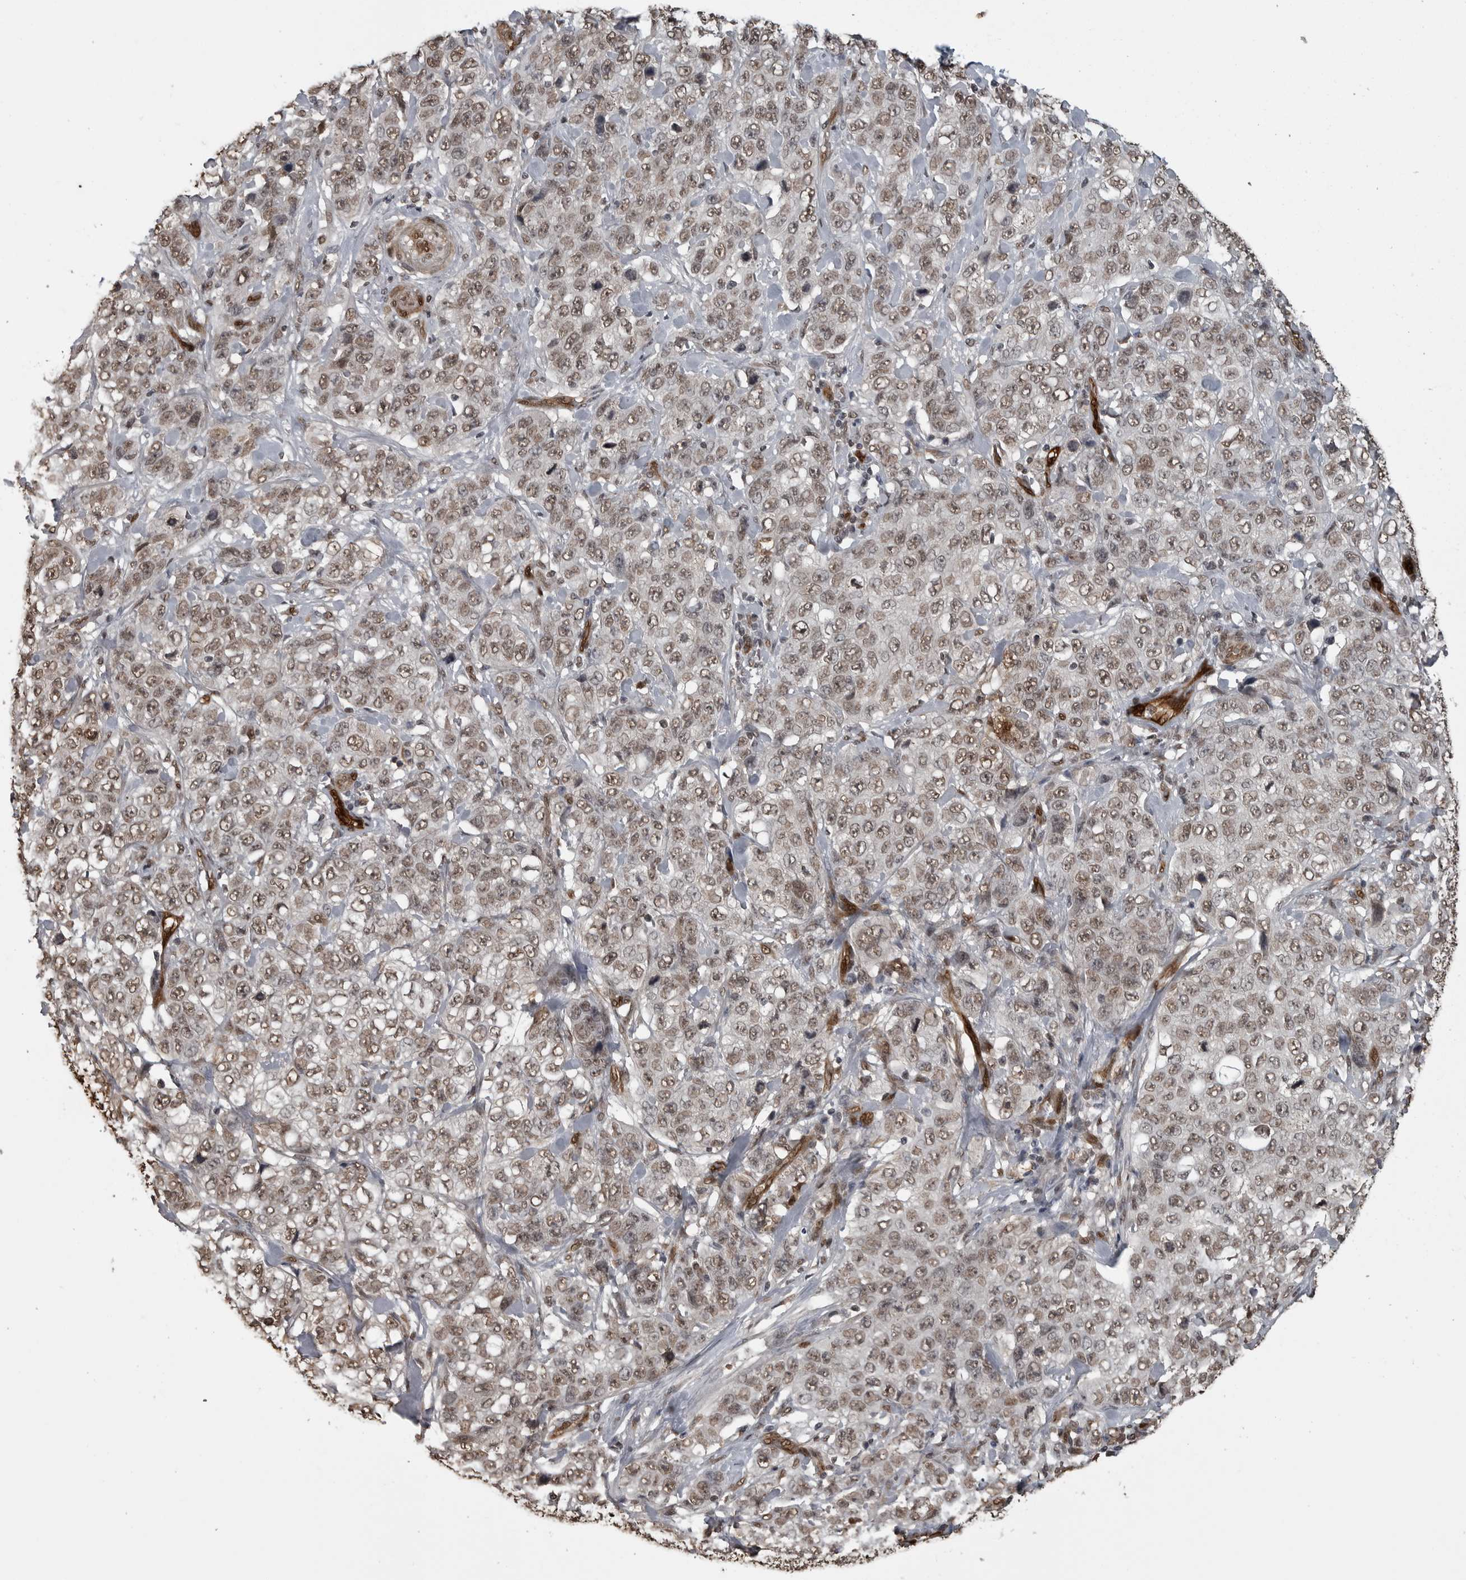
{"staining": {"intensity": "weak", "quantity": ">75%", "location": "nuclear"}, "tissue": "stomach cancer", "cell_type": "Tumor cells", "image_type": "cancer", "snomed": [{"axis": "morphology", "description": "Adenocarcinoma, NOS"}, {"axis": "topography", "description": "Stomach"}], "caption": "Stomach cancer stained with DAB immunohistochemistry (IHC) displays low levels of weak nuclear expression in about >75% of tumor cells. (brown staining indicates protein expression, while blue staining denotes nuclei).", "gene": "SMAD2", "patient": {"sex": "male", "age": 48}}